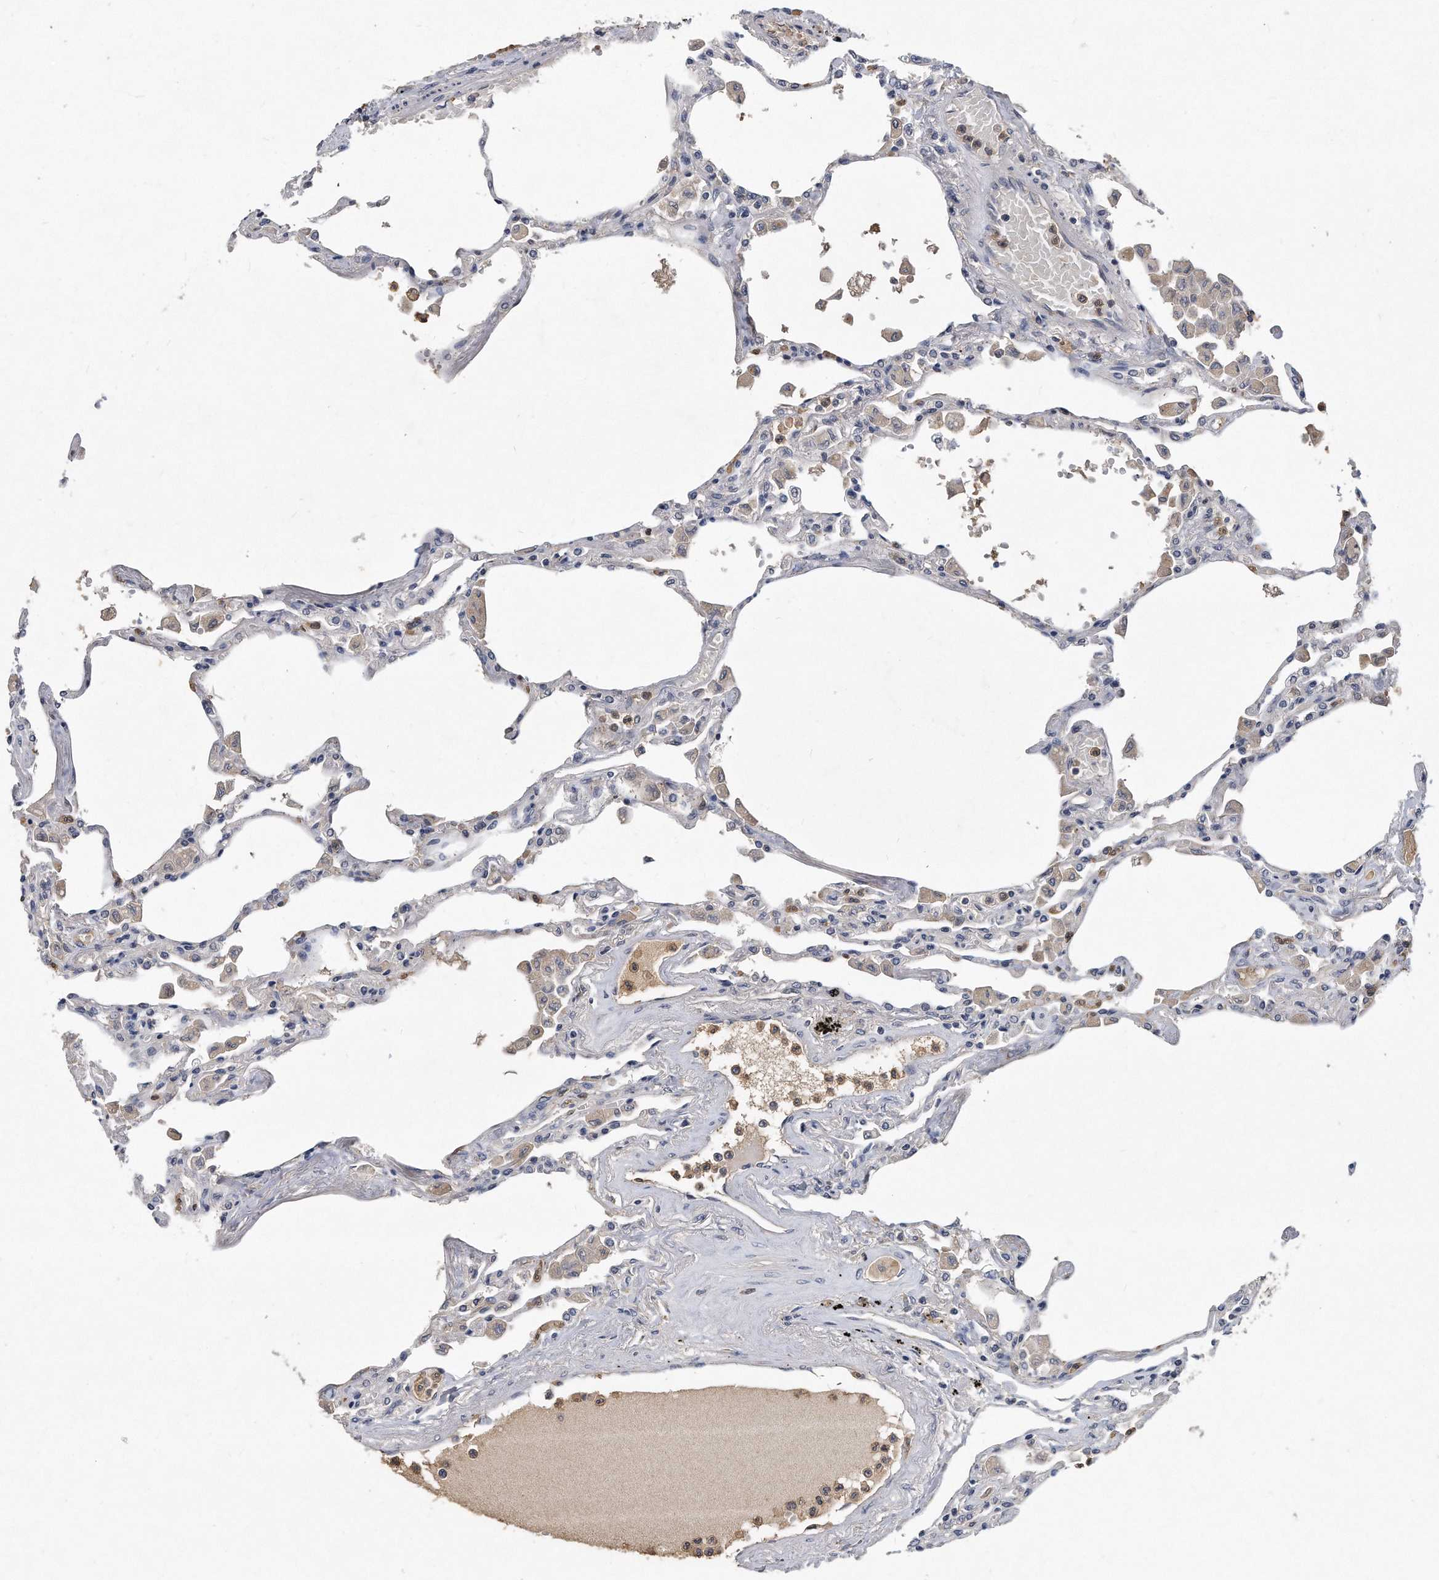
{"staining": {"intensity": "weak", "quantity": "<25%", "location": "cytoplasmic/membranous"}, "tissue": "lung", "cell_type": "Alveolar cells", "image_type": "normal", "snomed": [{"axis": "morphology", "description": "Normal tissue, NOS"}, {"axis": "topography", "description": "Bronchus"}, {"axis": "topography", "description": "Lung"}], "caption": "High magnification brightfield microscopy of unremarkable lung stained with DAB (3,3'-diaminobenzidine) (brown) and counterstained with hematoxylin (blue): alveolar cells show no significant expression.", "gene": "HOMER3", "patient": {"sex": "female", "age": 49}}